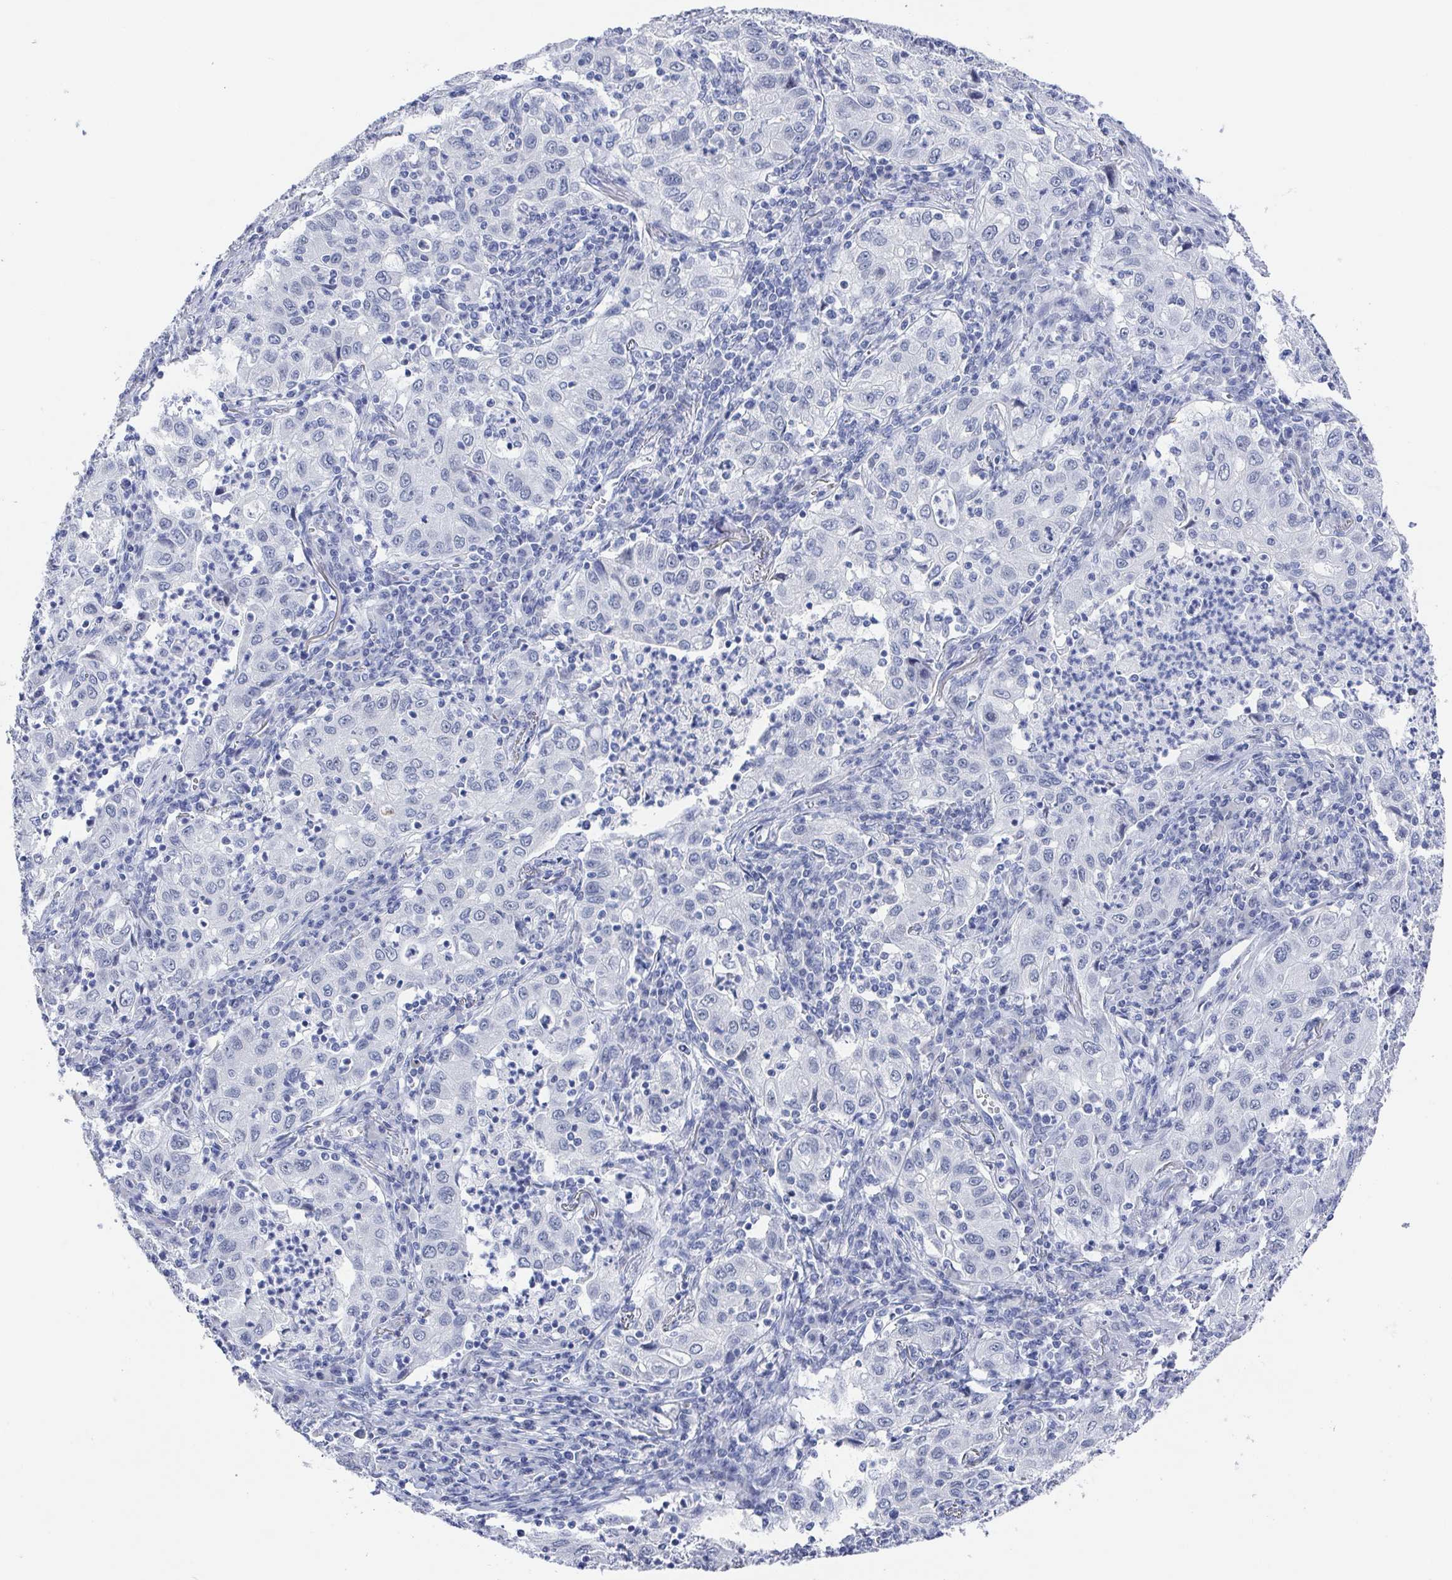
{"staining": {"intensity": "negative", "quantity": "none", "location": "none"}, "tissue": "lung cancer", "cell_type": "Tumor cells", "image_type": "cancer", "snomed": [{"axis": "morphology", "description": "Squamous cell carcinoma, NOS"}, {"axis": "topography", "description": "Lung"}], "caption": "The photomicrograph displays no staining of tumor cells in lung cancer (squamous cell carcinoma).", "gene": "CAMKV", "patient": {"sex": "male", "age": 71}}